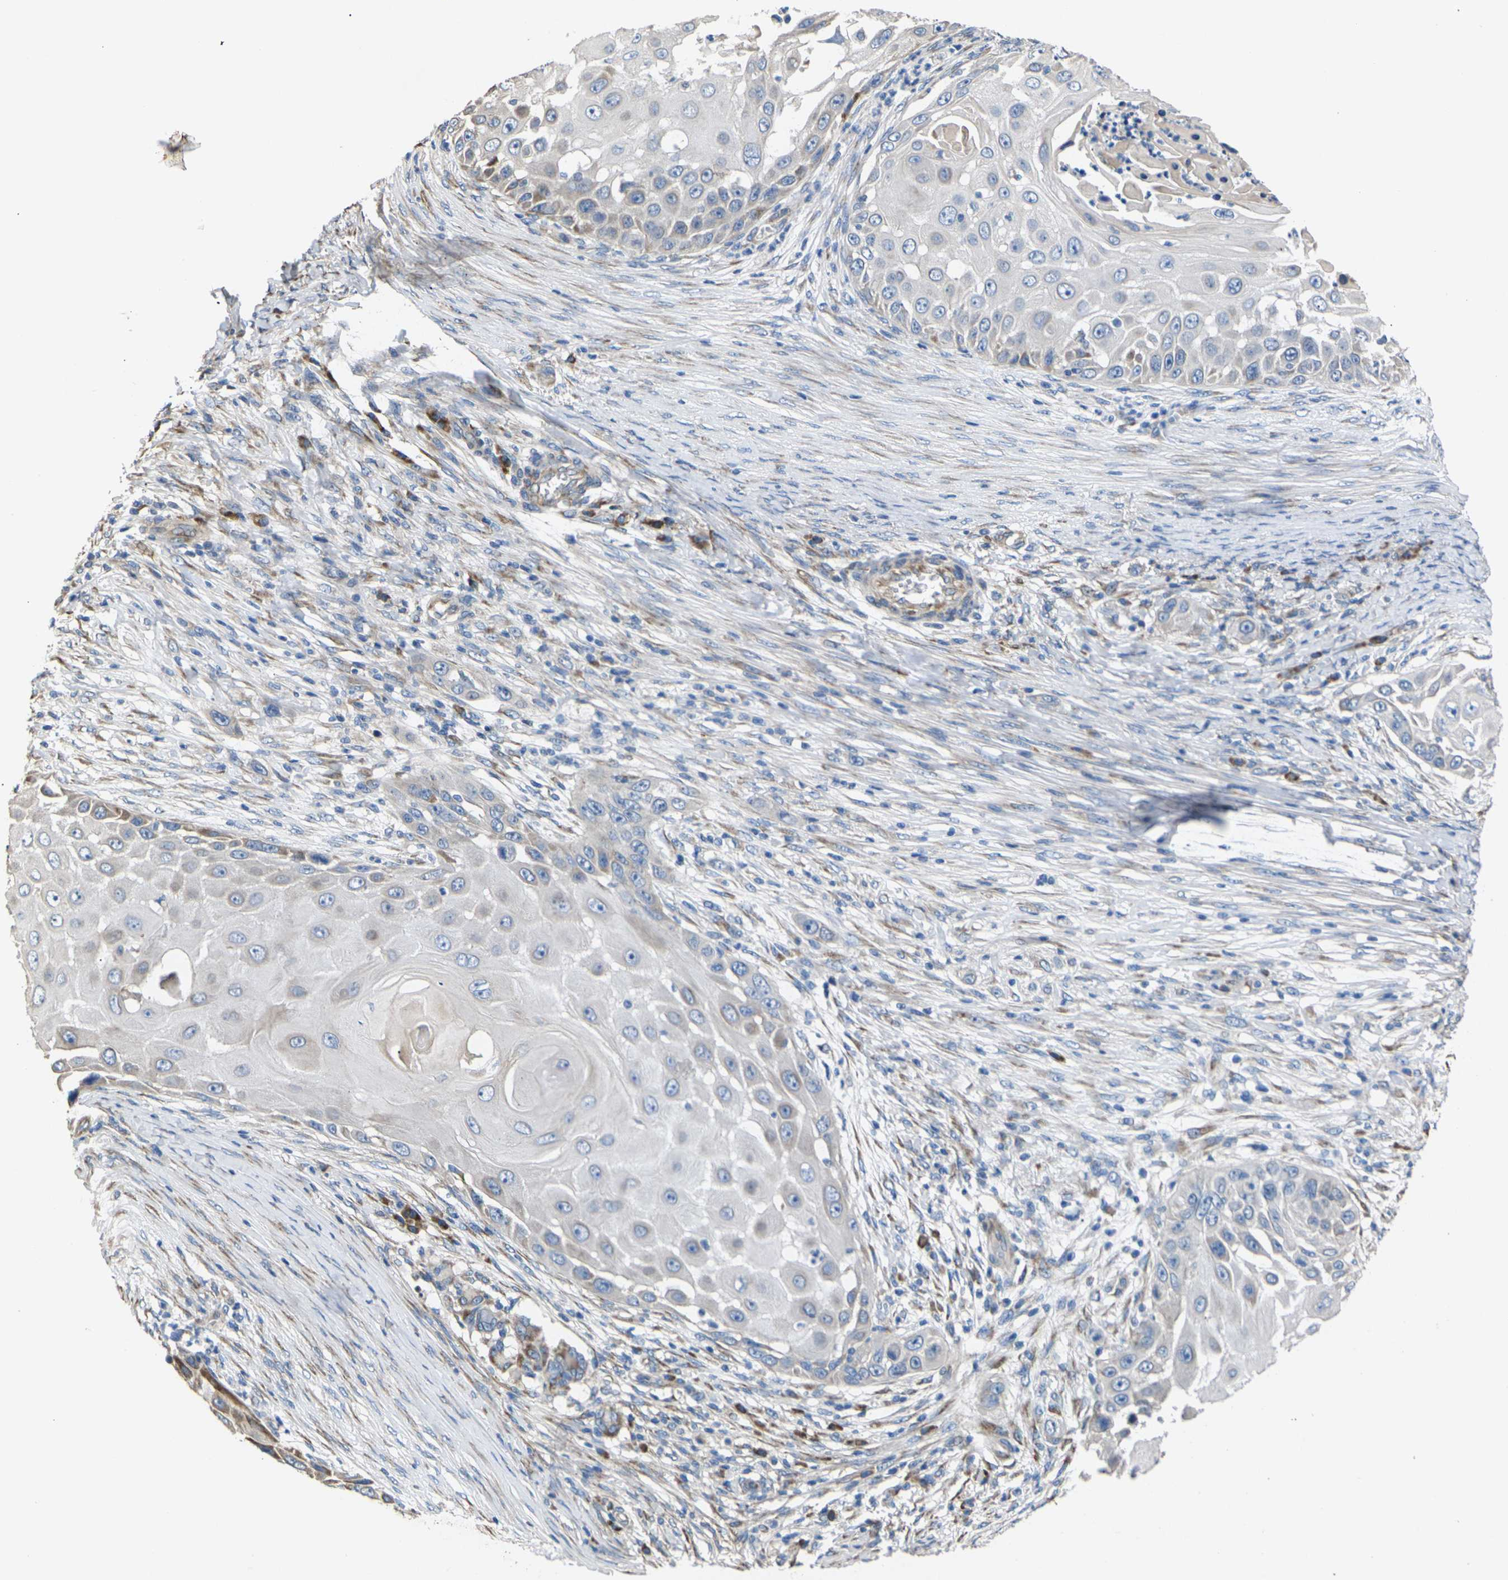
{"staining": {"intensity": "negative", "quantity": "none", "location": "none"}, "tissue": "skin cancer", "cell_type": "Tumor cells", "image_type": "cancer", "snomed": [{"axis": "morphology", "description": "Squamous cell carcinoma, NOS"}, {"axis": "topography", "description": "Skin"}], "caption": "Protein analysis of skin cancer (squamous cell carcinoma) shows no significant positivity in tumor cells.", "gene": "KLHDC8B", "patient": {"sex": "female", "age": 44}}